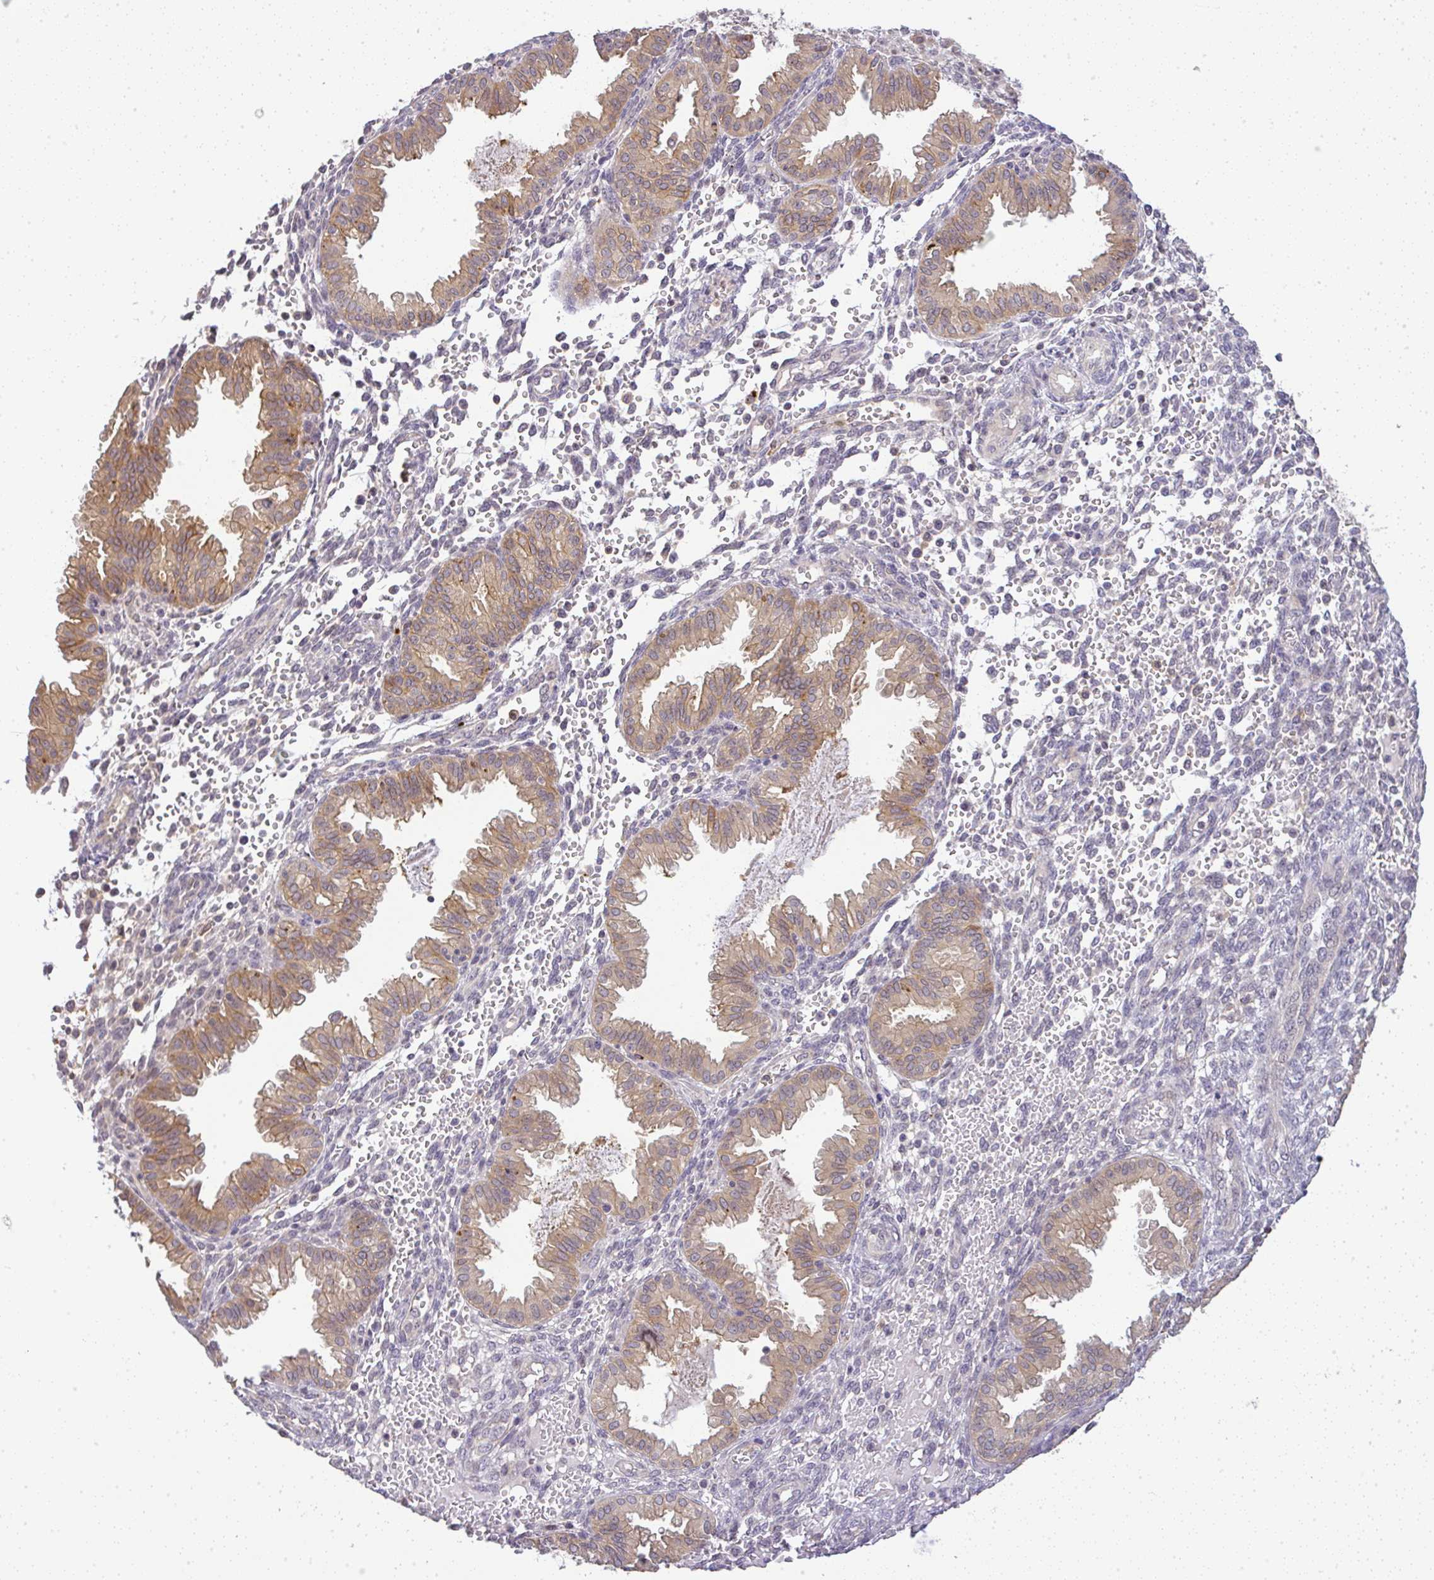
{"staining": {"intensity": "negative", "quantity": "none", "location": "none"}, "tissue": "endometrium", "cell_type": "Cells in endometrial stroma", "image_type": "normal", "snomed": [{"axis": "morphology", "description": "Normal tissue, NOS"}, {"axis": "topography", "description": "Endometrium"}], "caption": "IHC photomicrograph of unremarkable endometrium: endometrium stained with DAB exhibits no significant protein positivity in cells in endometrial stroma. (DAB (3,3'-diaminobenzidine) immunohistochemistry with hematoxylin counter stain).", "gene": "FAM153A", "patient": {"sex": "female", "age": 33}}